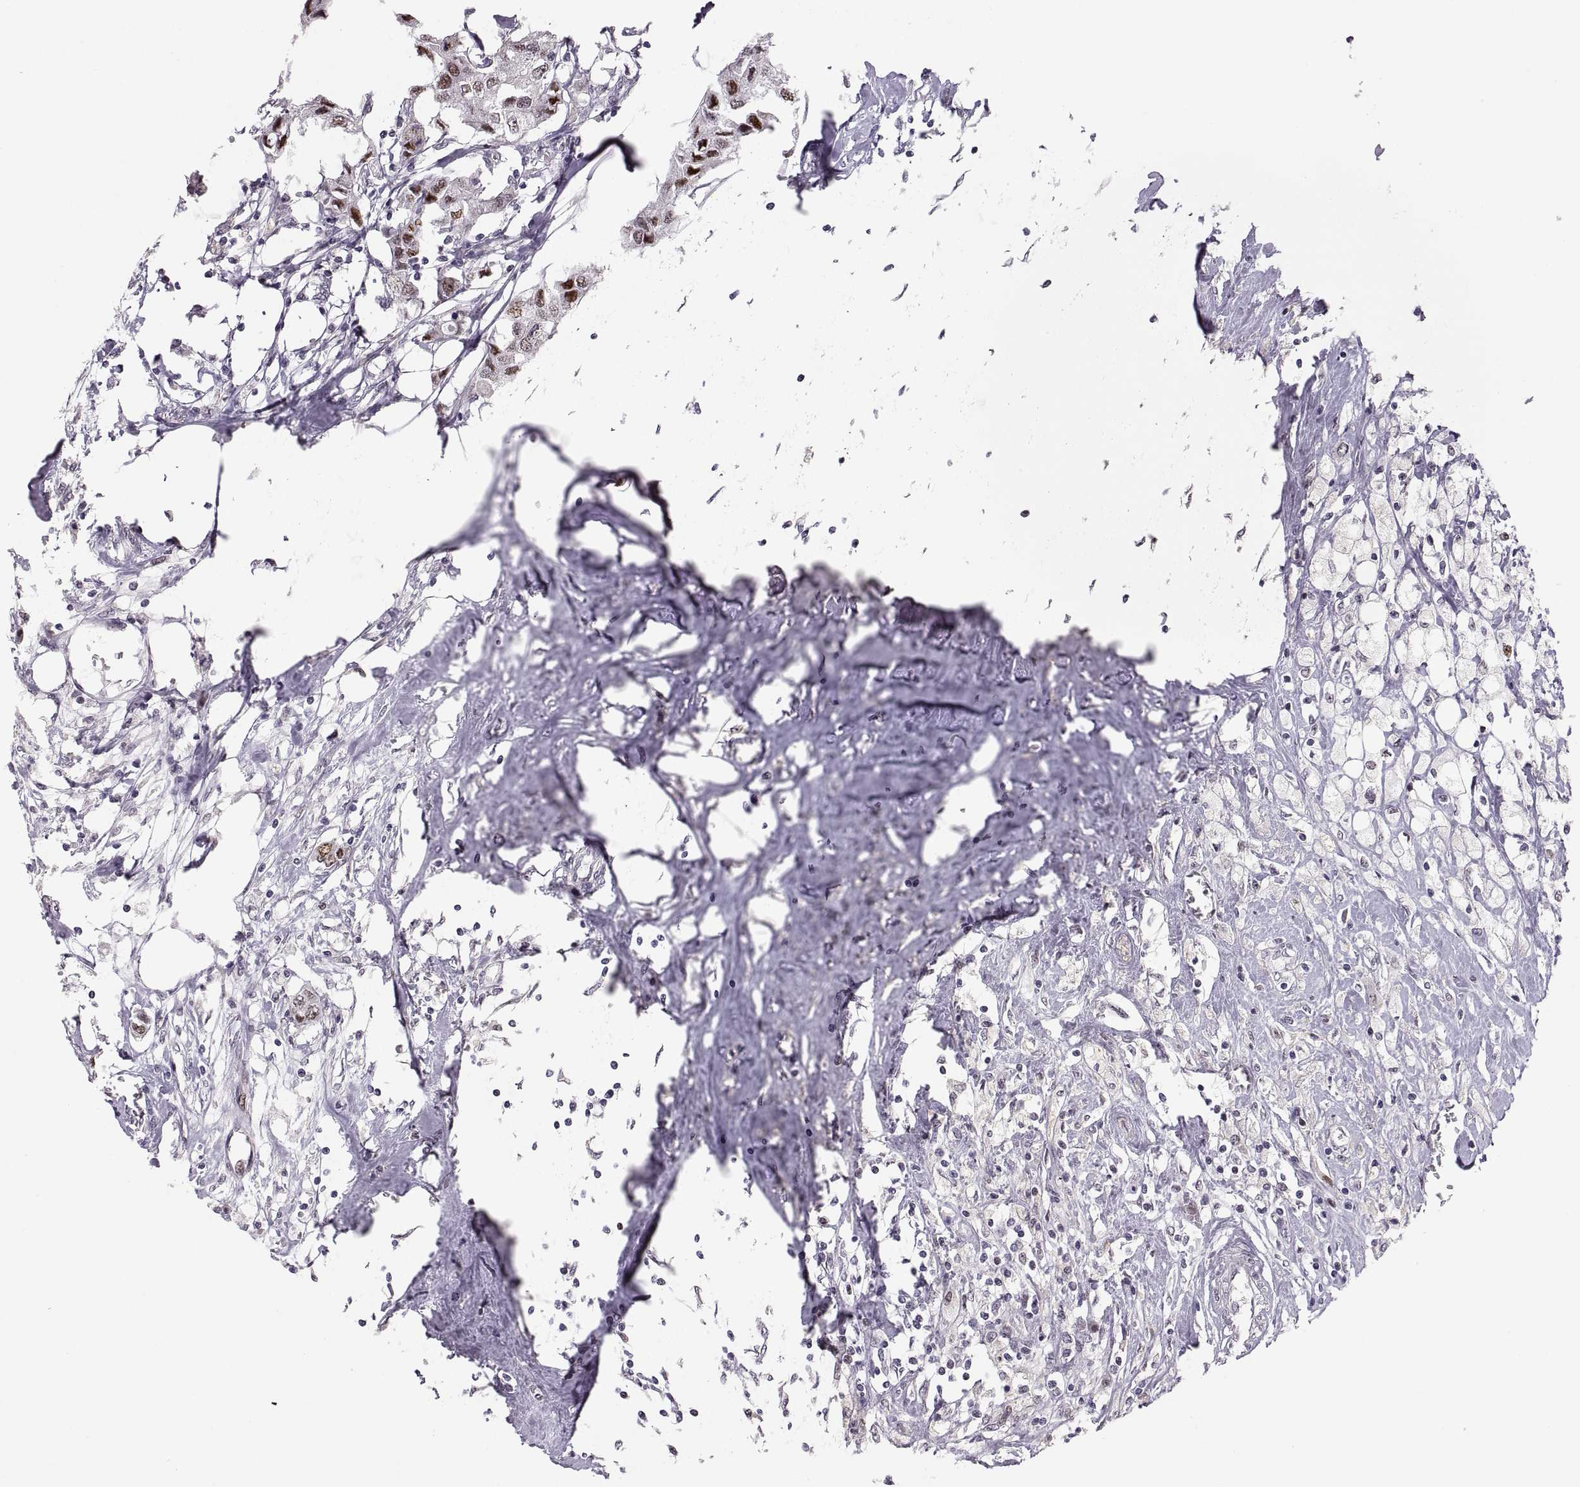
{"staining": {"intensity": "strong", "quantity": "25%-75%", "location": "nuclear"}, "tissue": "breast cancer", "cell_type": "Tumor cells", "image_type": "cancer", "snomed": [{"axis": "morphology", "description": "Duct carcinoma"}, {"axis": "topography", "description": "Breast"}], "caption": "Immunohistochemistry of human breast cancer exhibits high levels of strong nuclear expression in approximately 25%-75% of tumor cells.", "gene": "SNAI1", "patient": {"sex": "female", "age": 80}}